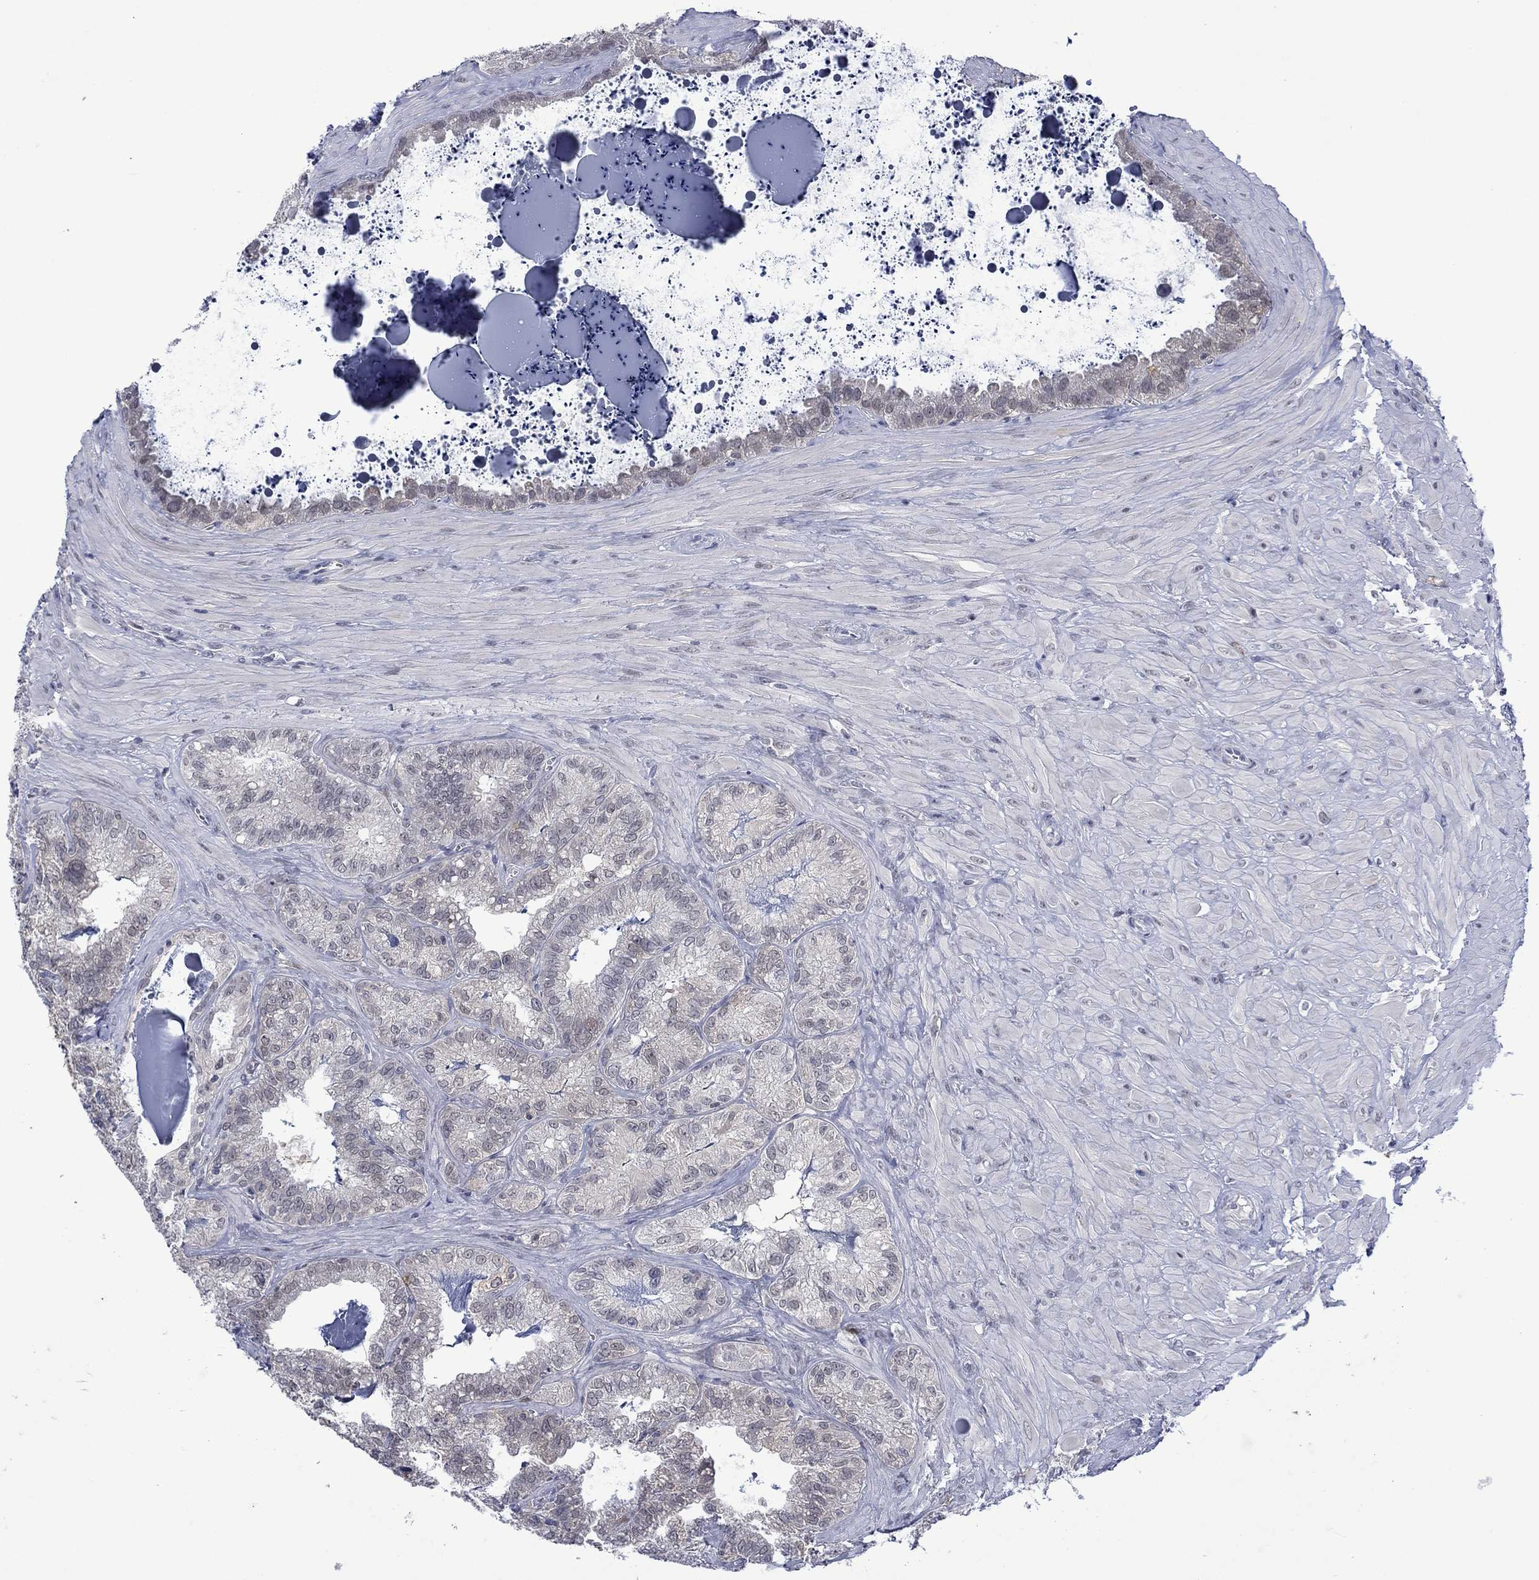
{"staining": {"intensity": "negative", "quantity": "none", "location": "none"}, "tissue": "seminal vesicle", "cell_type": "Glandular cells", "image_type": "normal", "snomed": [{"axis": "morphology", "description": "Normal tissue, NOS"}, {"axis": "topography", "description": "Seminal veicle"}], "caption": "High magnification brightfield microscopy of unremarkable seminal vesicle stained with DAB (3,3'-diaminobenzidine) (brown) and counterstained with hematoxylin (blue): glandular cells show no significant staining.", "gene": "AGL", "patient": {"sex": "male", "age": 57}}